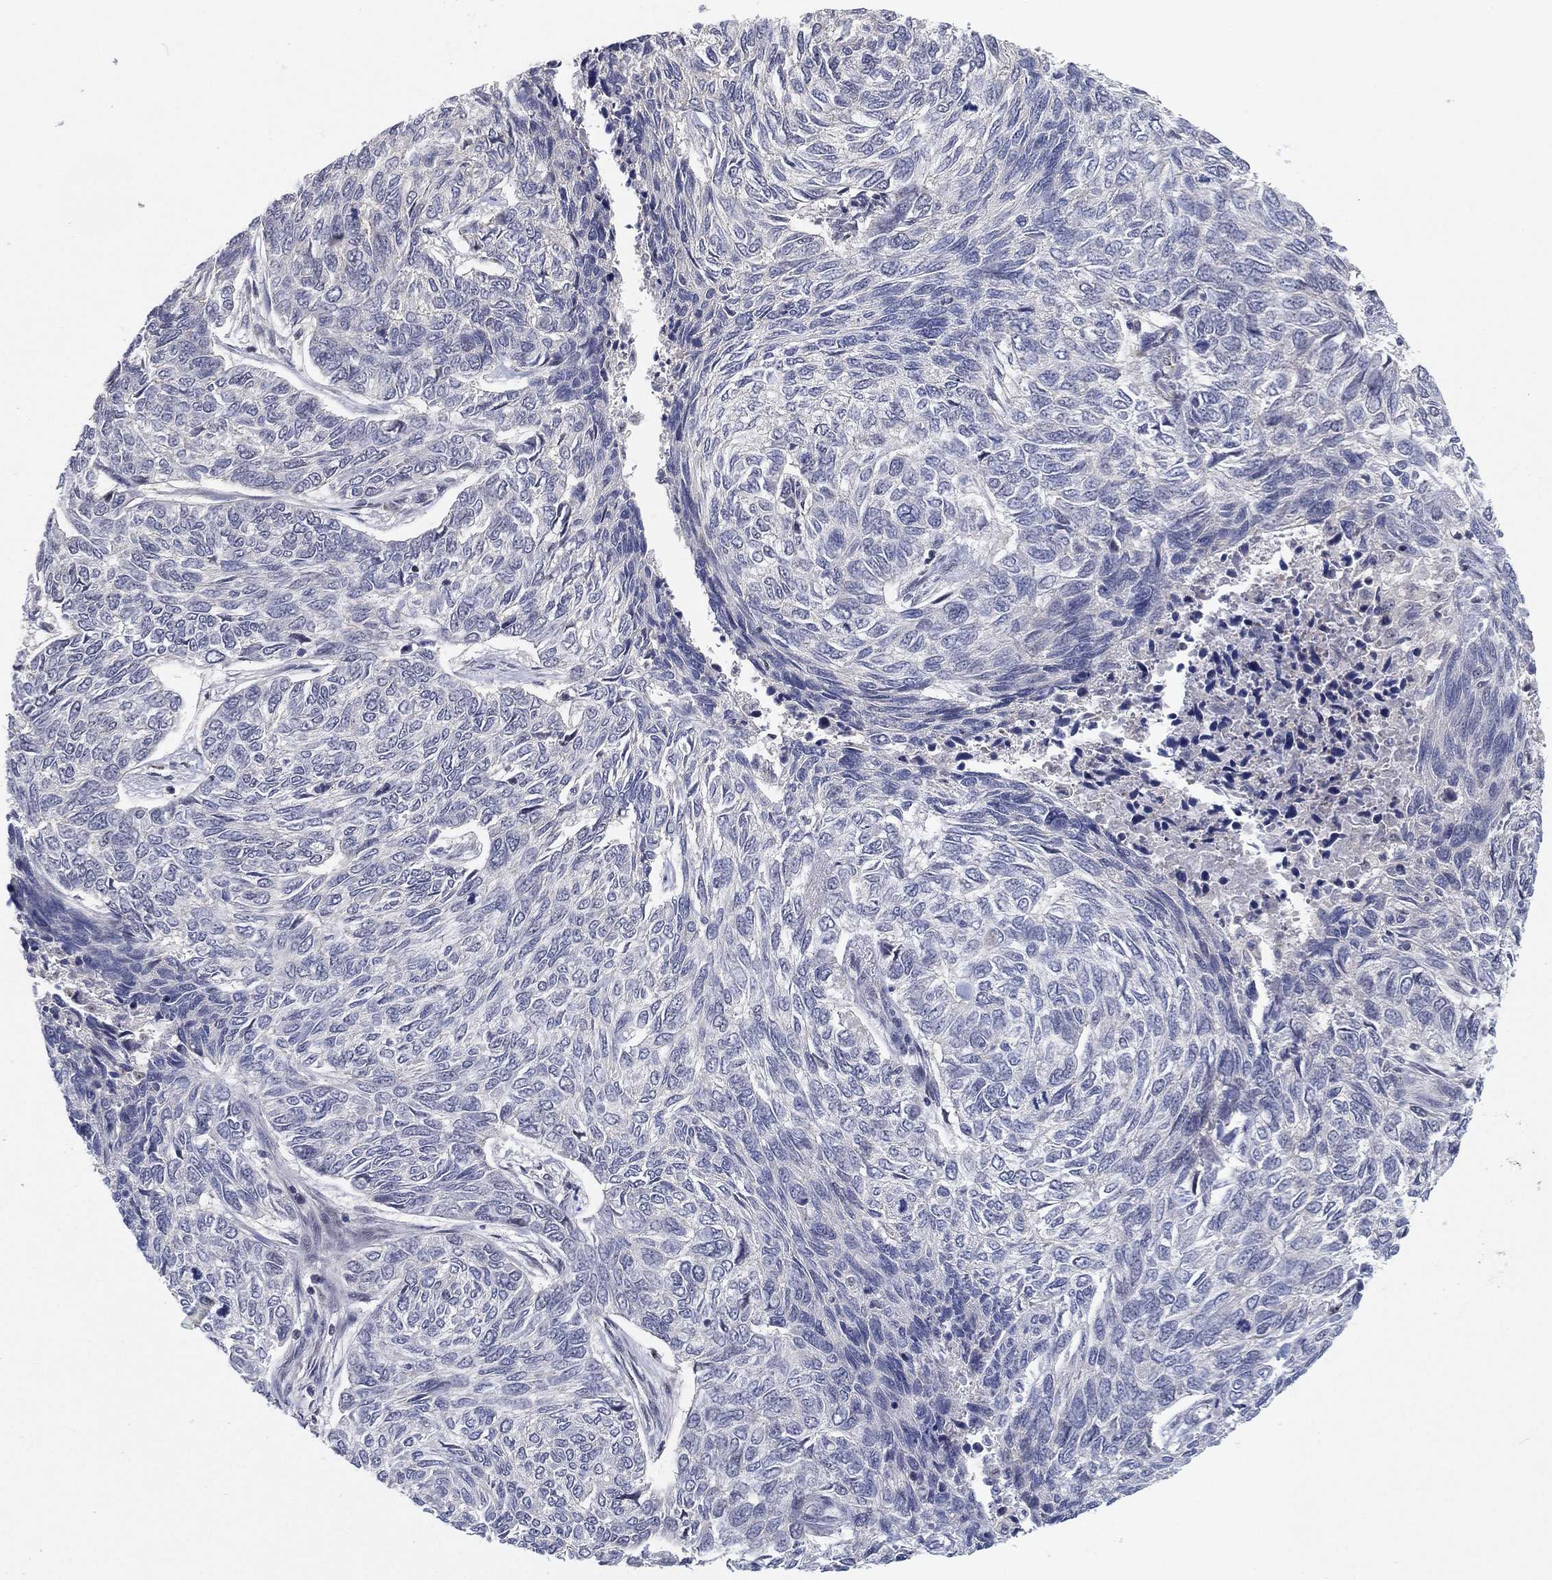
{"staining": {"intensity": "negative", "quantity": "none", "location": "none"}, "tissue": "skin cancer", "cell_type": "Tumor cells", "image_type": "cancer", "snomed": [{"axis": "morphology", "description": "Basal cell carcinoma"}, {"axis": "topography", "description": "Skin"}], "caption": "A high-resolution histopathology image shows IHC staining of skin basal cell carcinoma, which reveals no significant positivity in tumor cells.", "gene": "DGCR8", "patient": {"sex": "female", "age": 65}}